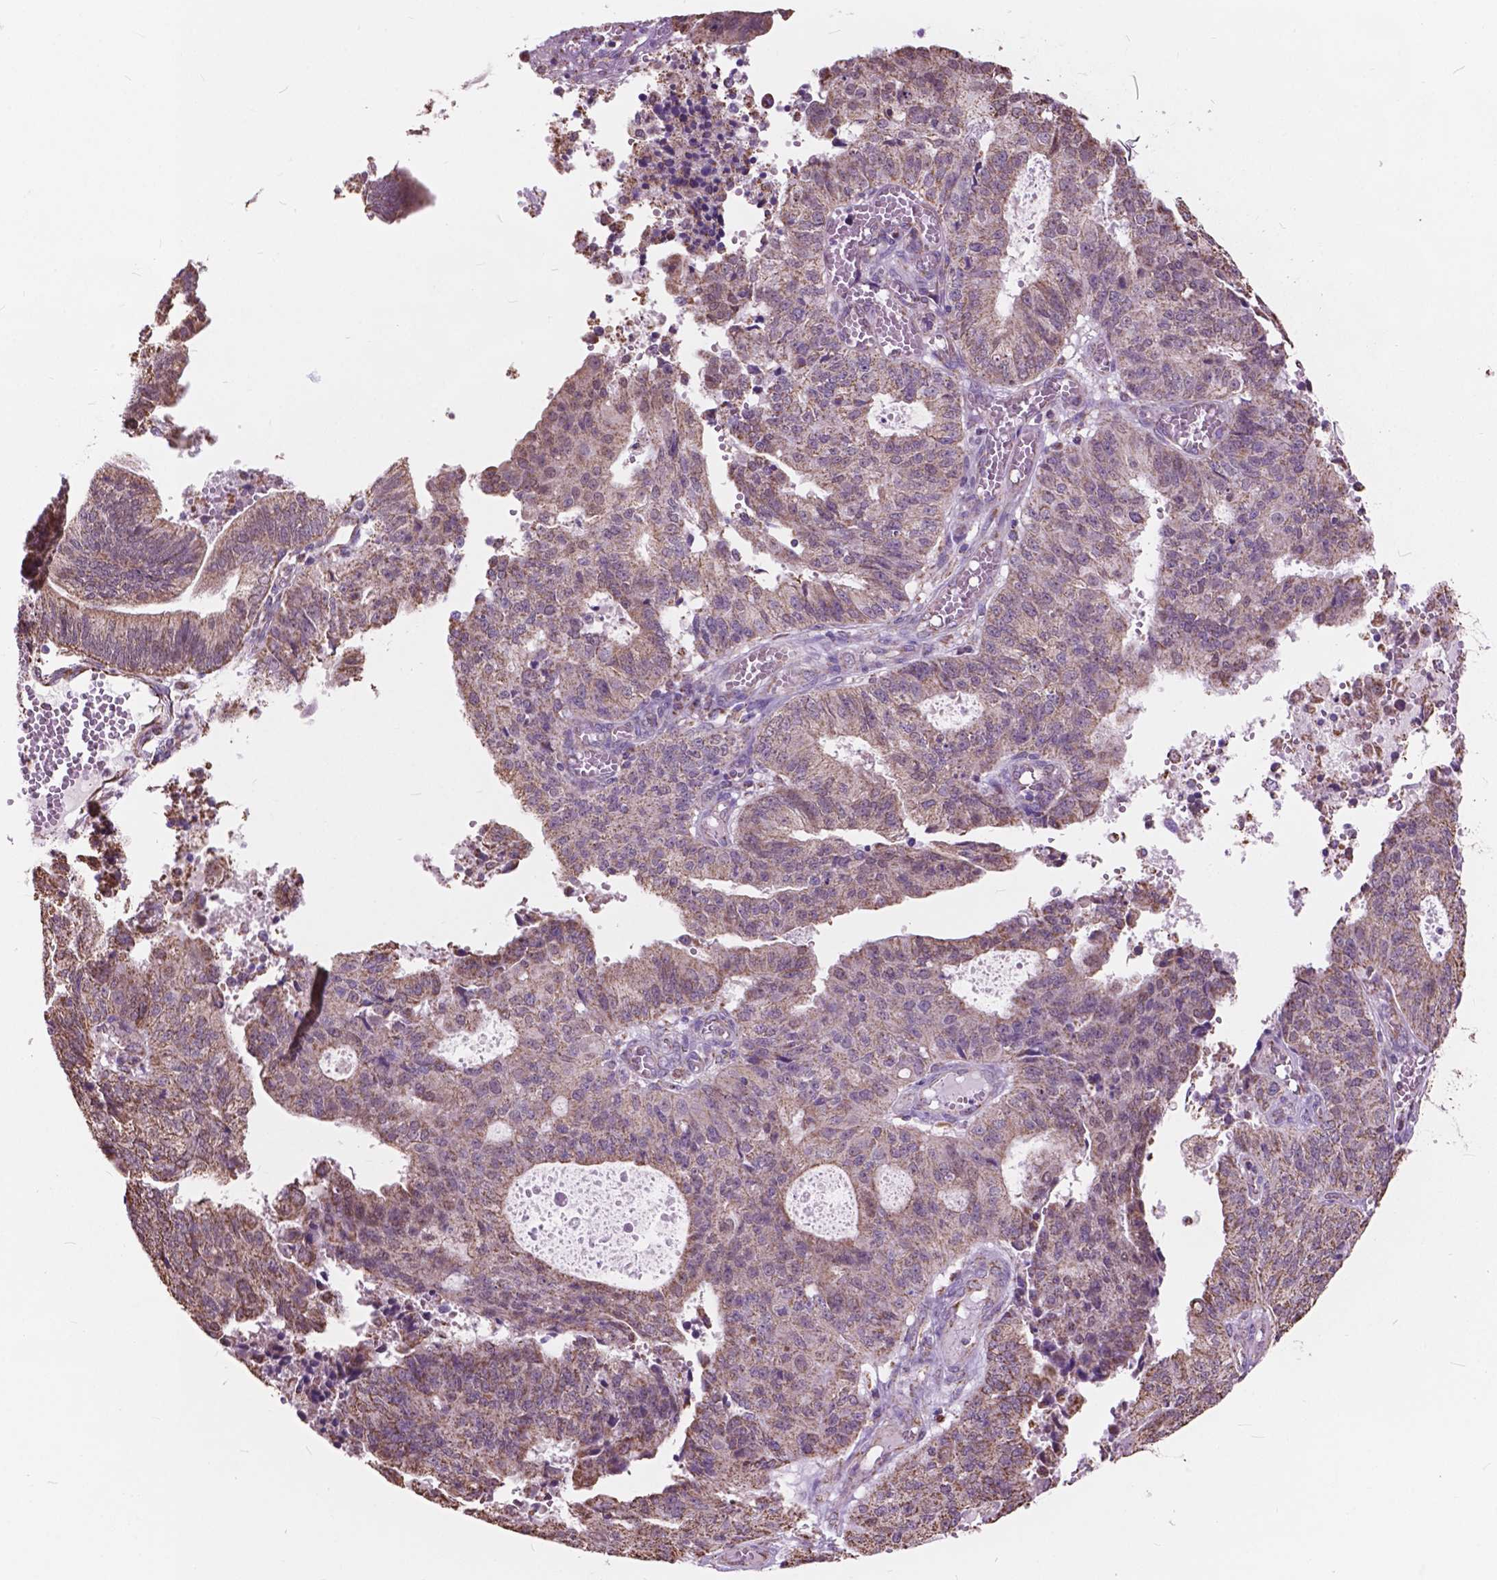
{"staining": {"intensity": "weak", "quantity": ">75%", "location": "cytoplasmic/membranous"}, "tissue": "endometrial cancer", "cell_type": "Tumor cells", "image_type": "cancer", "snomed": [{"axis": "morphology", "description": "Adenocarcinoma, NOS"}, {"axis": "topography", "description": "Endometrium"}], "caption": "Endometrial cancer (adenocarcinoma) was stained to show a protein in brown. There is low levels of weak cytoplasmic/membranous positivity in about >75% of tumor cells.", "gene": "SCOC", "patient": {"sex": "female", "age": 82}}